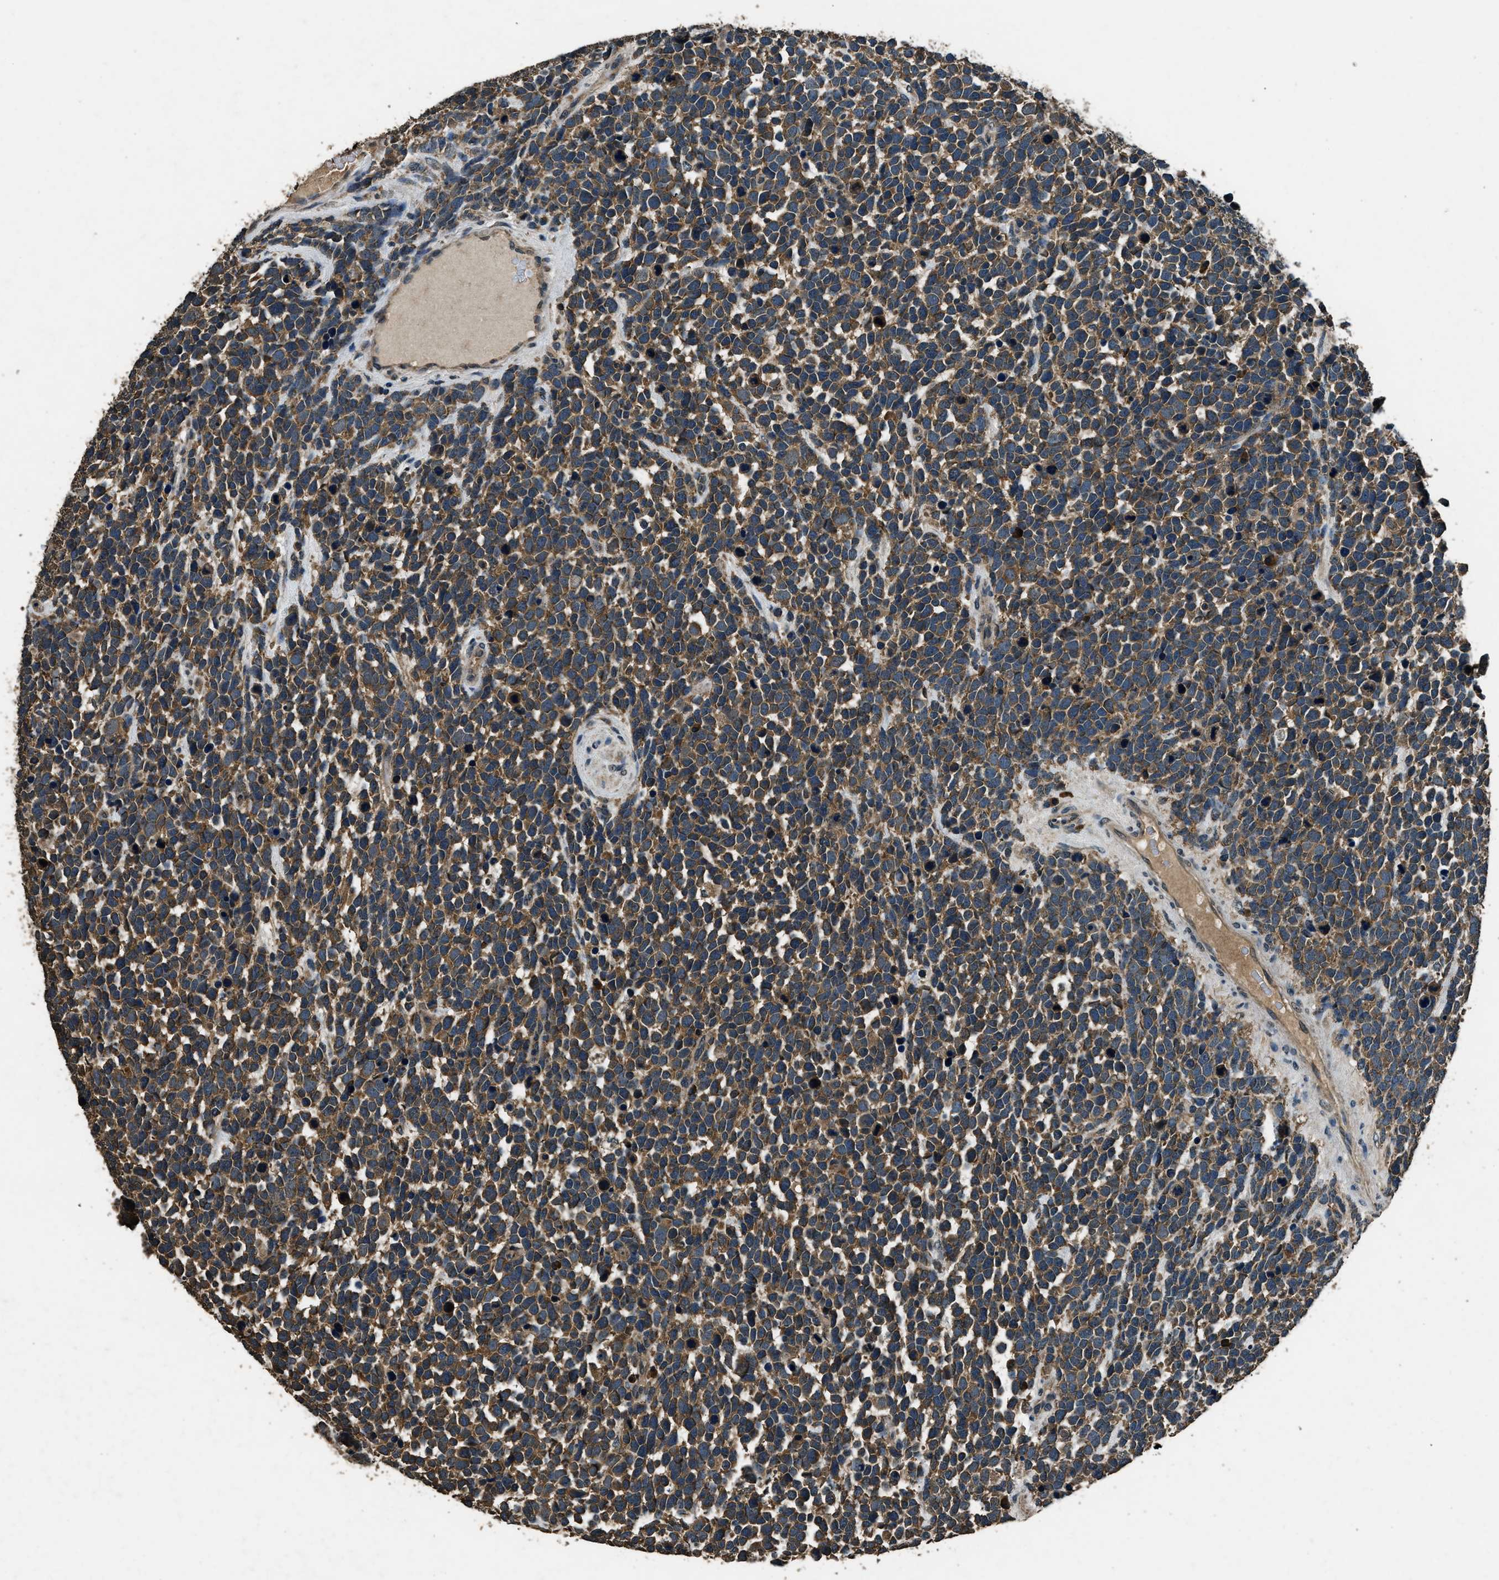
{"staining": {"intensity": "strong", "quantity": ">75%", "location": "cytoplasmic/membranous"}, "tissue": "urothelial cancer", "cell_type": "Tumor cells", "image_type": "cancer", "snomed": [{"axis": "morphology", "description": "Urothelial carcinoma, High grade"}, {"axis": "topography", "description": "Urinary bladder"}], "caption": "Human high-grade urothelial carcinoma stained with a brown dye shows strong cytoplasmic/membranous positive positivity in about >75% of tumor cells.", "gene": "SALL3", "patient": {"sex": "female", "age": 82}}